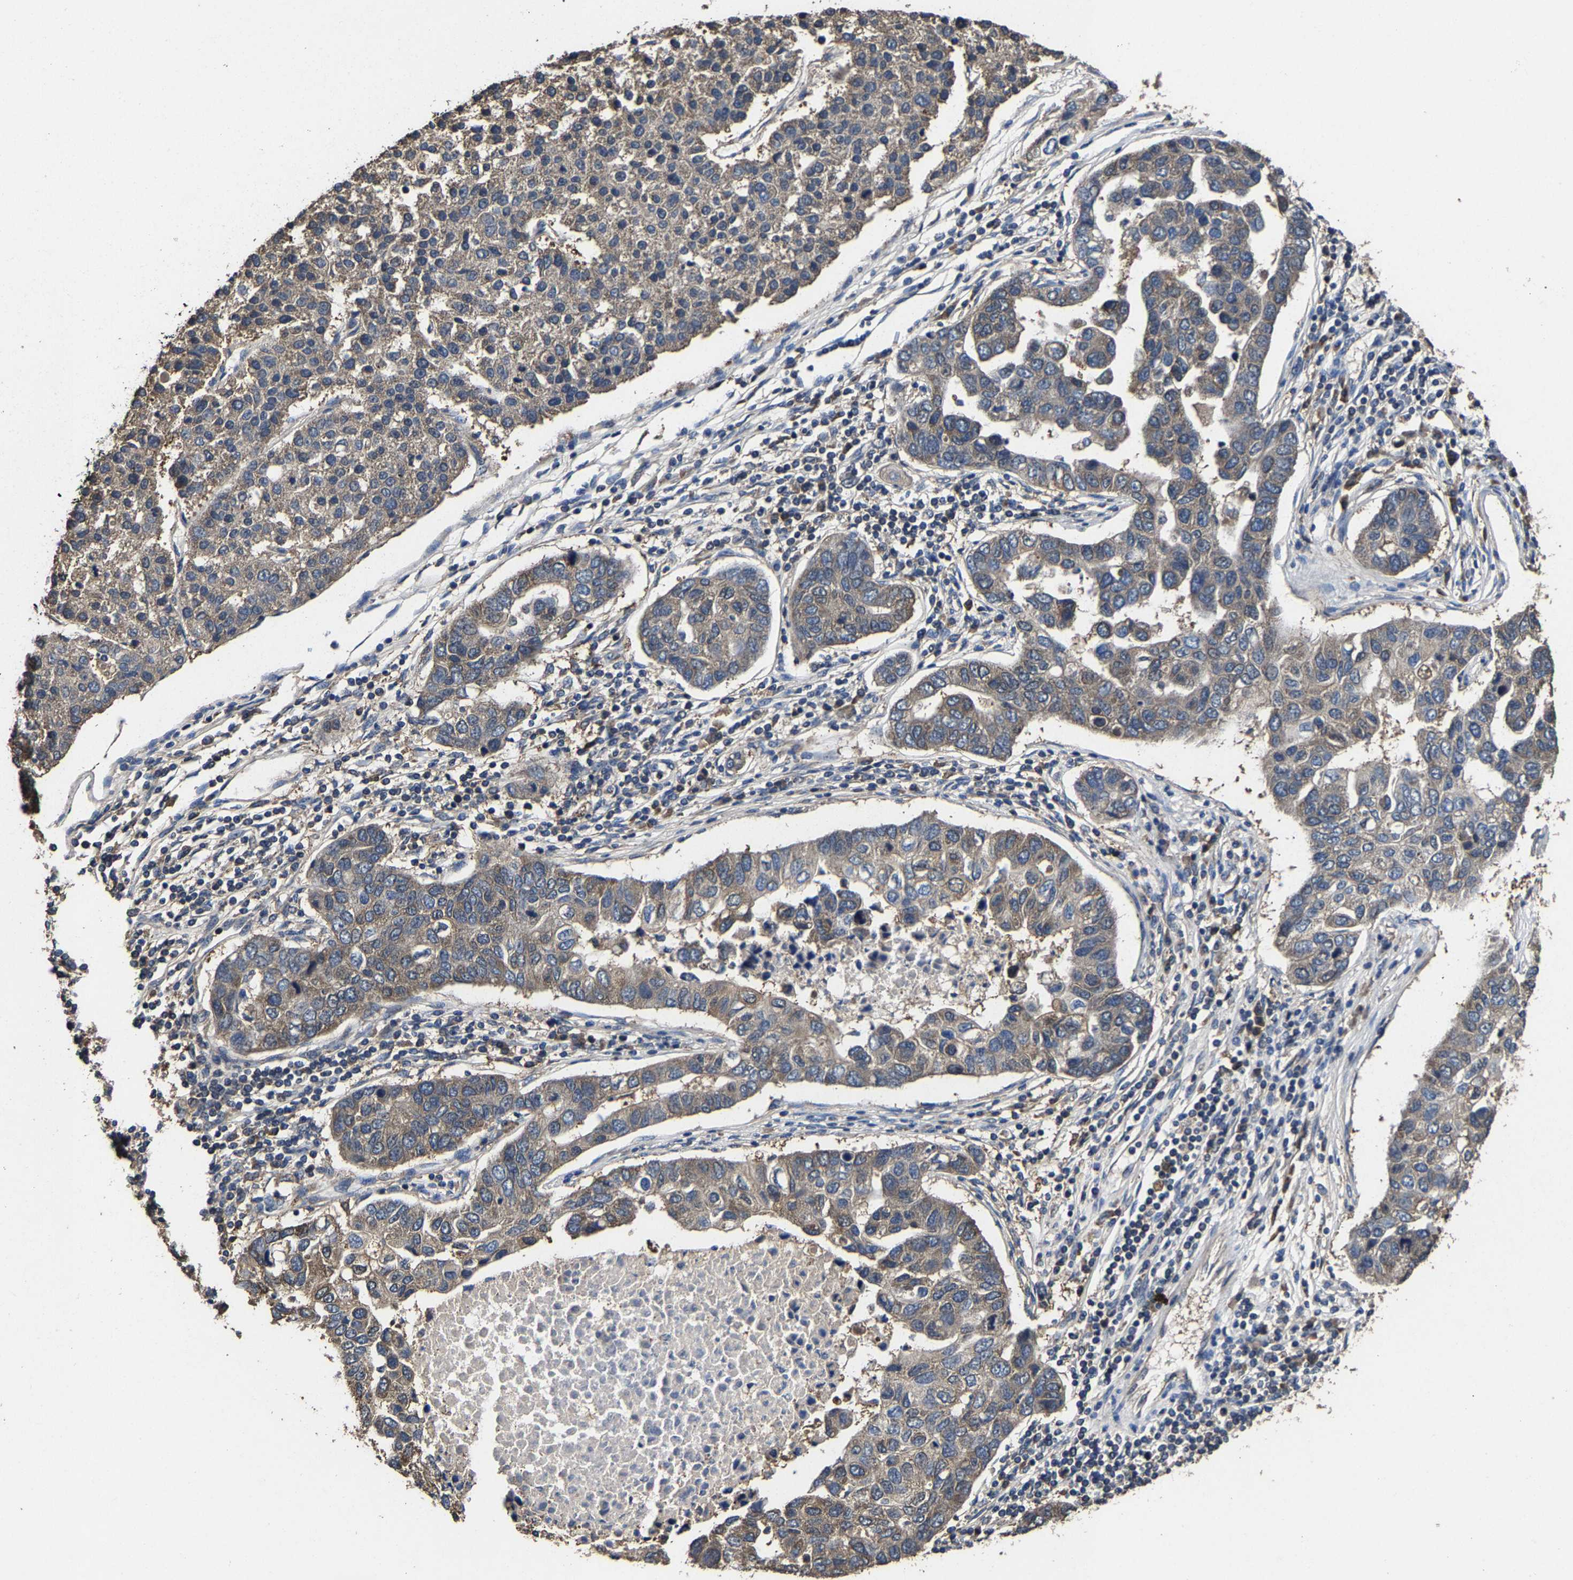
{"staining": {"intensity": "weak", "quantity": "25%-75%", "location": "cytoplasmic/membranous"}, "tissue": "pancreatic cancer", "cell_type": "Tumor cells", "image_type": "cancer", "snomed": [{"axis": "morphology", "description": "Adenocarcinoma, NOS"}, {"axis": "topography", "description": "Pancreas"}], "caption": "Pancreatic adenocarcinoma stained with DAB IHC exhibits low levels of weak cytoplasmic/membranous expression in about 25%-75% of tumor cells.", "gene": "EBAG9", "patient": {"sex": "female", "age": 61}}